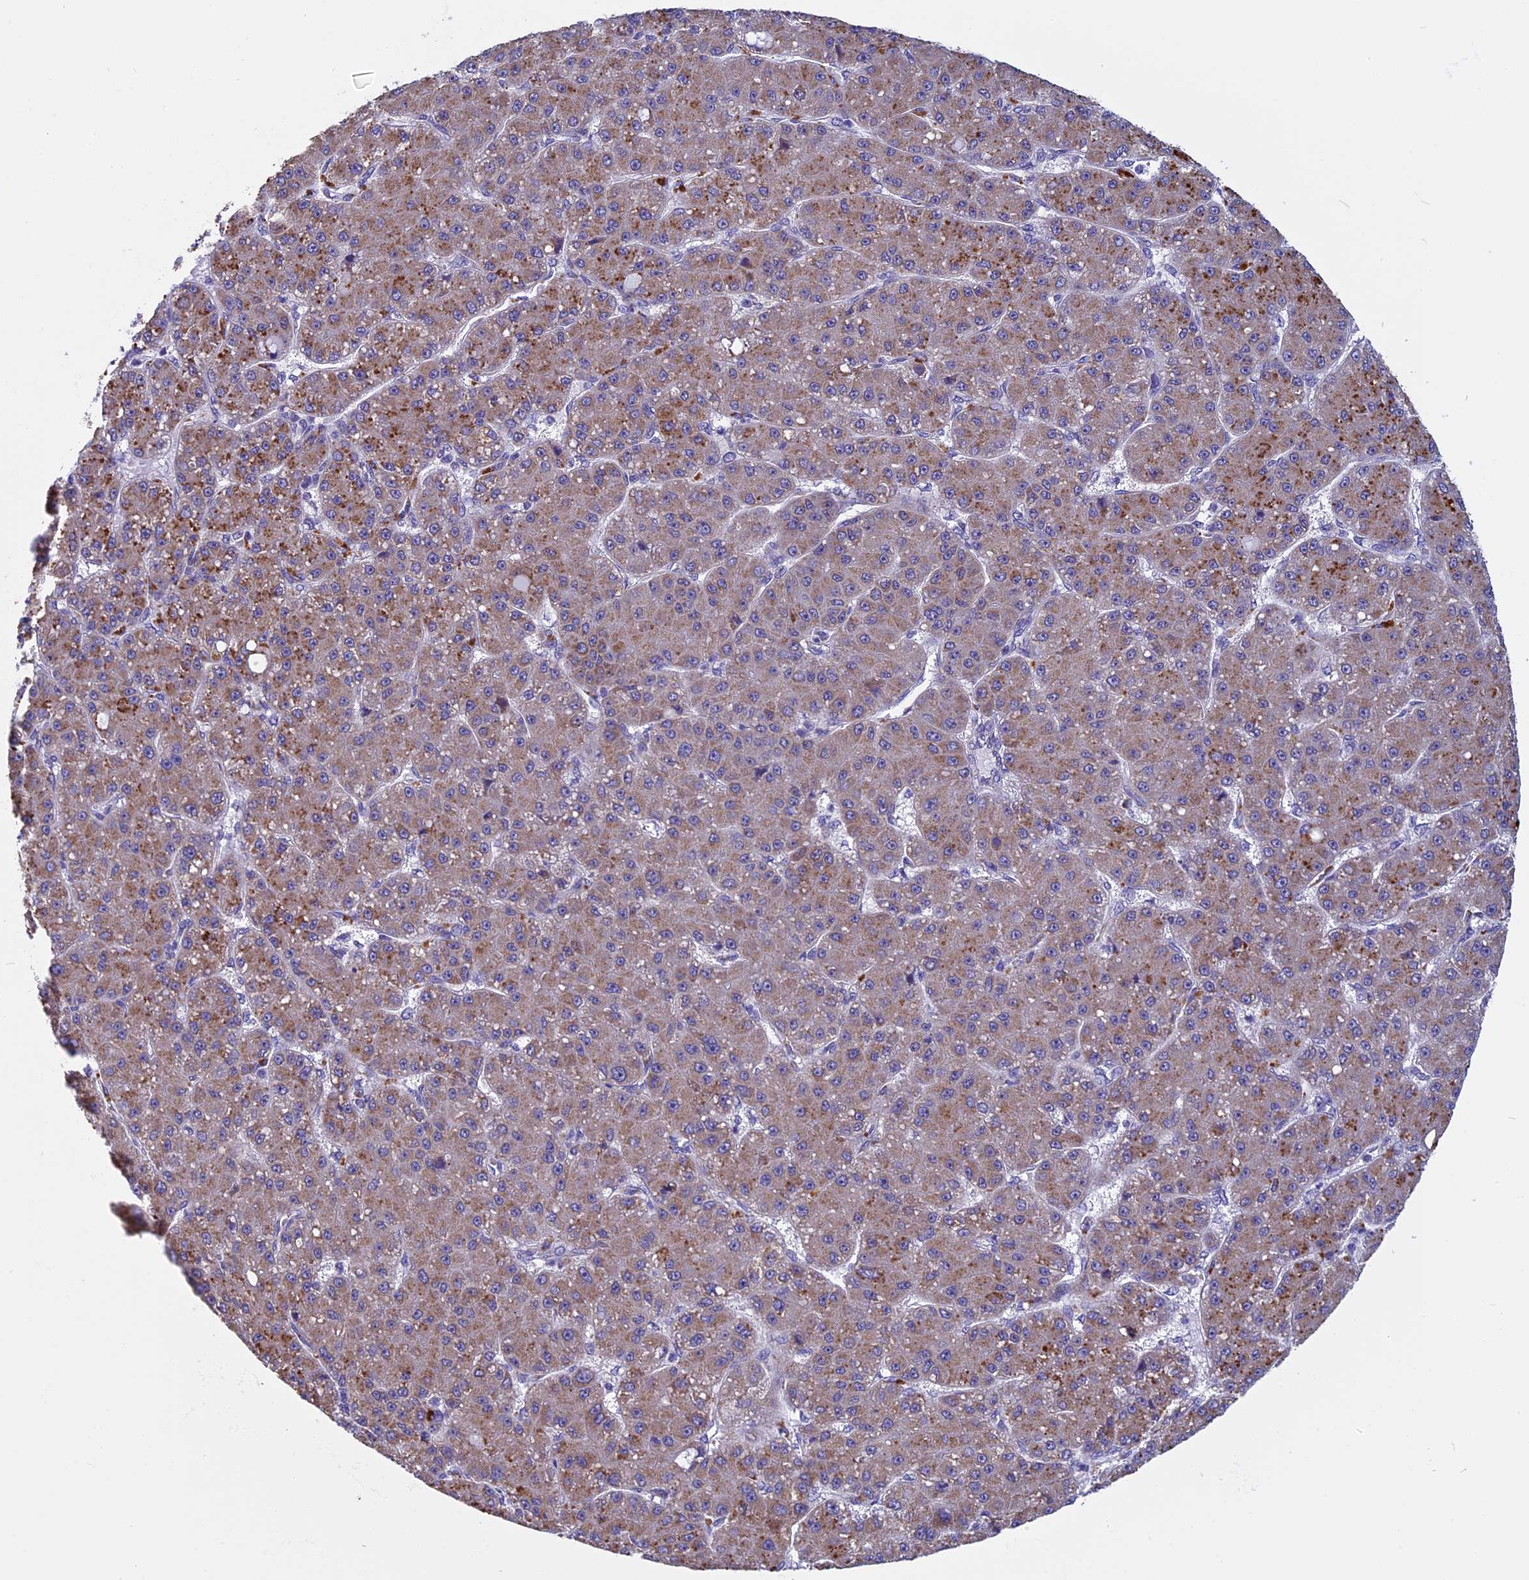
{"staining": {"intensity": "moderate", "quantity": ">75%", "location": "cytoplasmic/membranous"}, "tissue": "liver cancer", "cell_type": "Tumor cells", "image_type": "cancer", "snomed": [{"axis": "morphology", "description": "Carcinoma, Hepatocellular, NOS"}, {"axis": "topography", "description": "Liver"}], "caption": "A brown stain shows moderate cytoplasmic/membranous positivity of a protein in human liver hepatocellular carcinoma tumor cells. The protein is shown in brown color, while the nuclei are stained blue.", "gene": "ZNF317", "patient": {"sex": "male", "age": 67}}